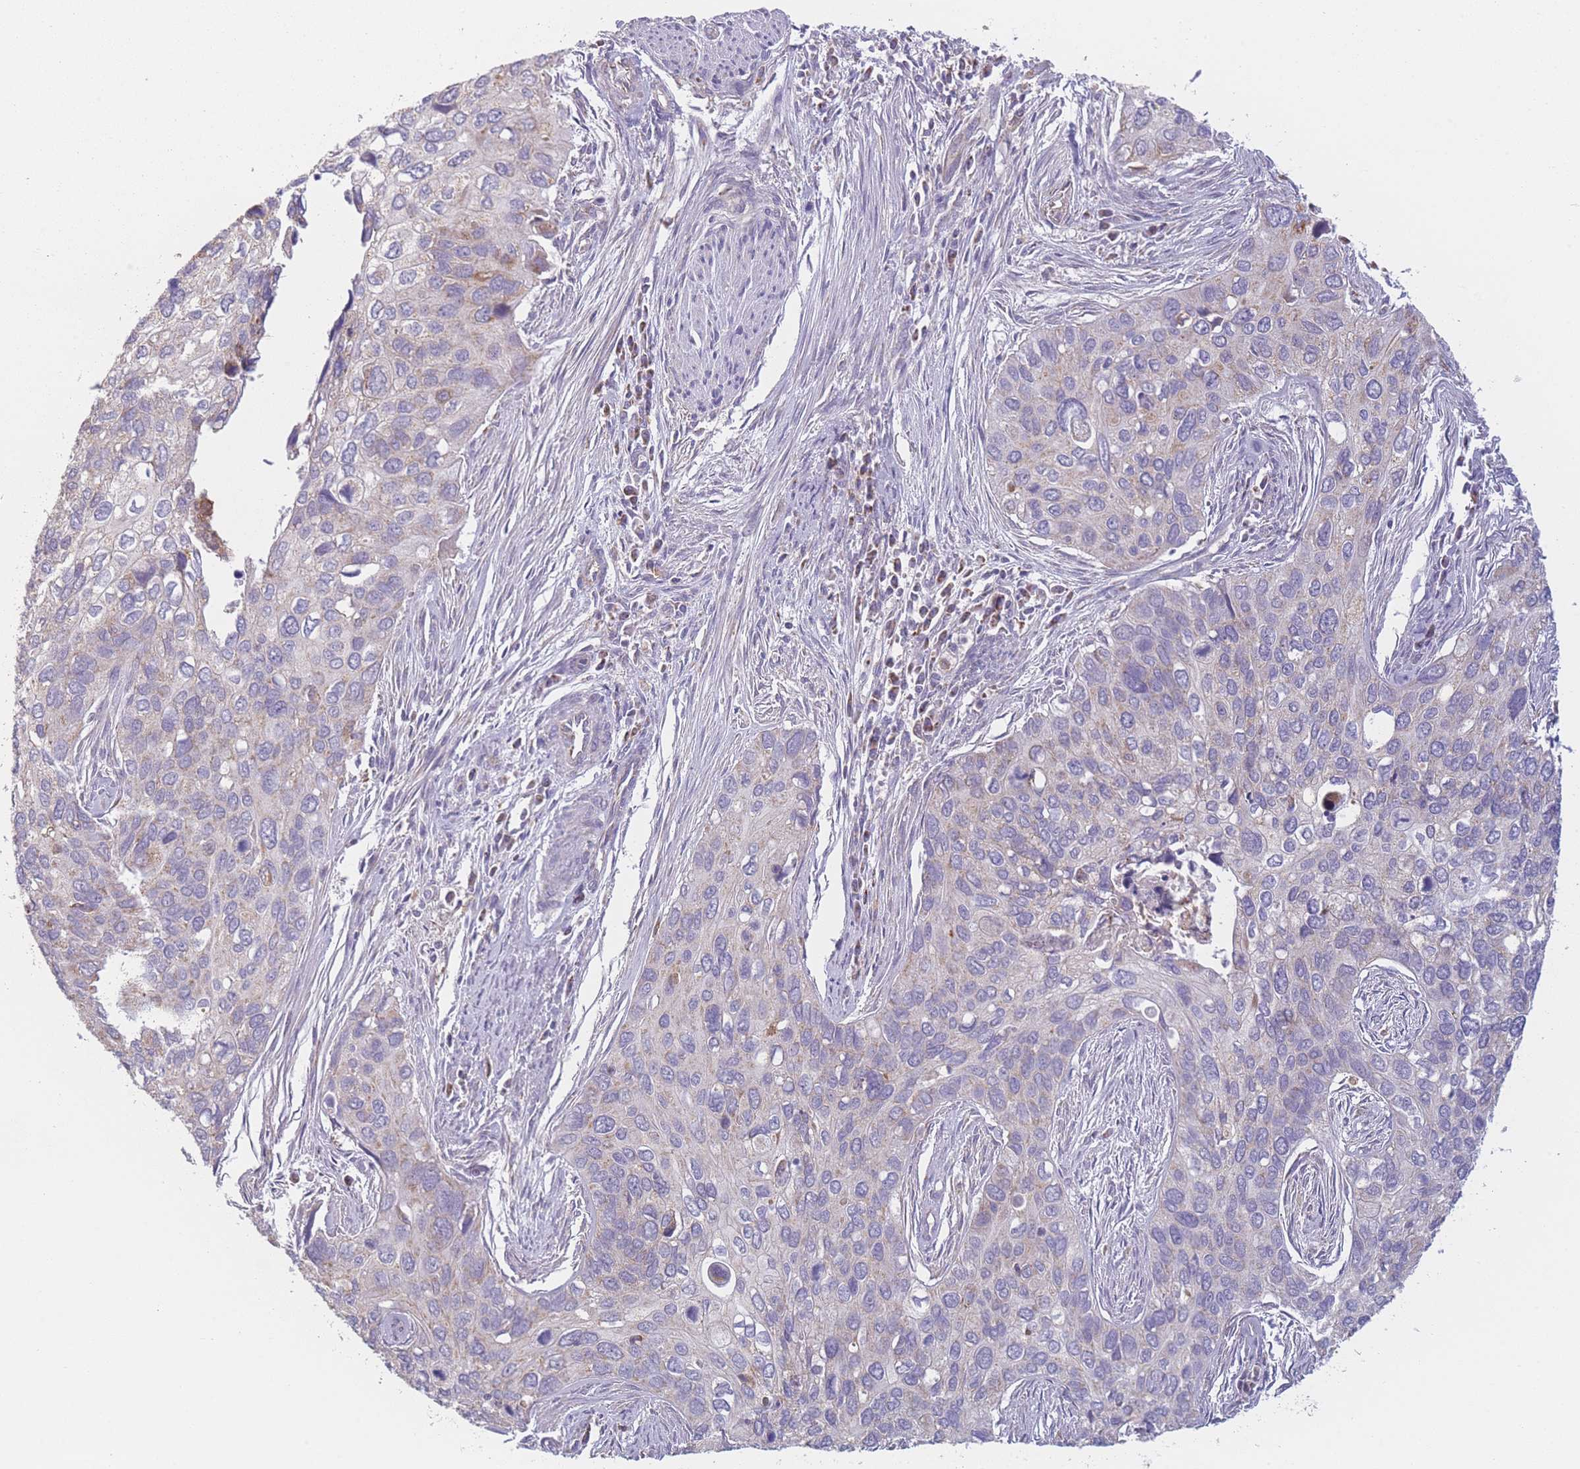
{"staining": {"intensity": "weak", "quantity": "<25%", "location": "cytoplasmic/membranous"}, "tissue": "cervical cancer", "cell_type": "Tumor cells", "image_type": "cancer", "snomed": [{"axis": "morphology", "description": "Squamous cell carcinoma, NOS"}, {"axis": "topography", "description": "Cervix"}], "caption": "The photomicrograph shows no significant expression in tumor cells of cervical squamous cell carcinoma.", "gene": "PRAM1", "patient": {"sex": "female", "age": 55}}